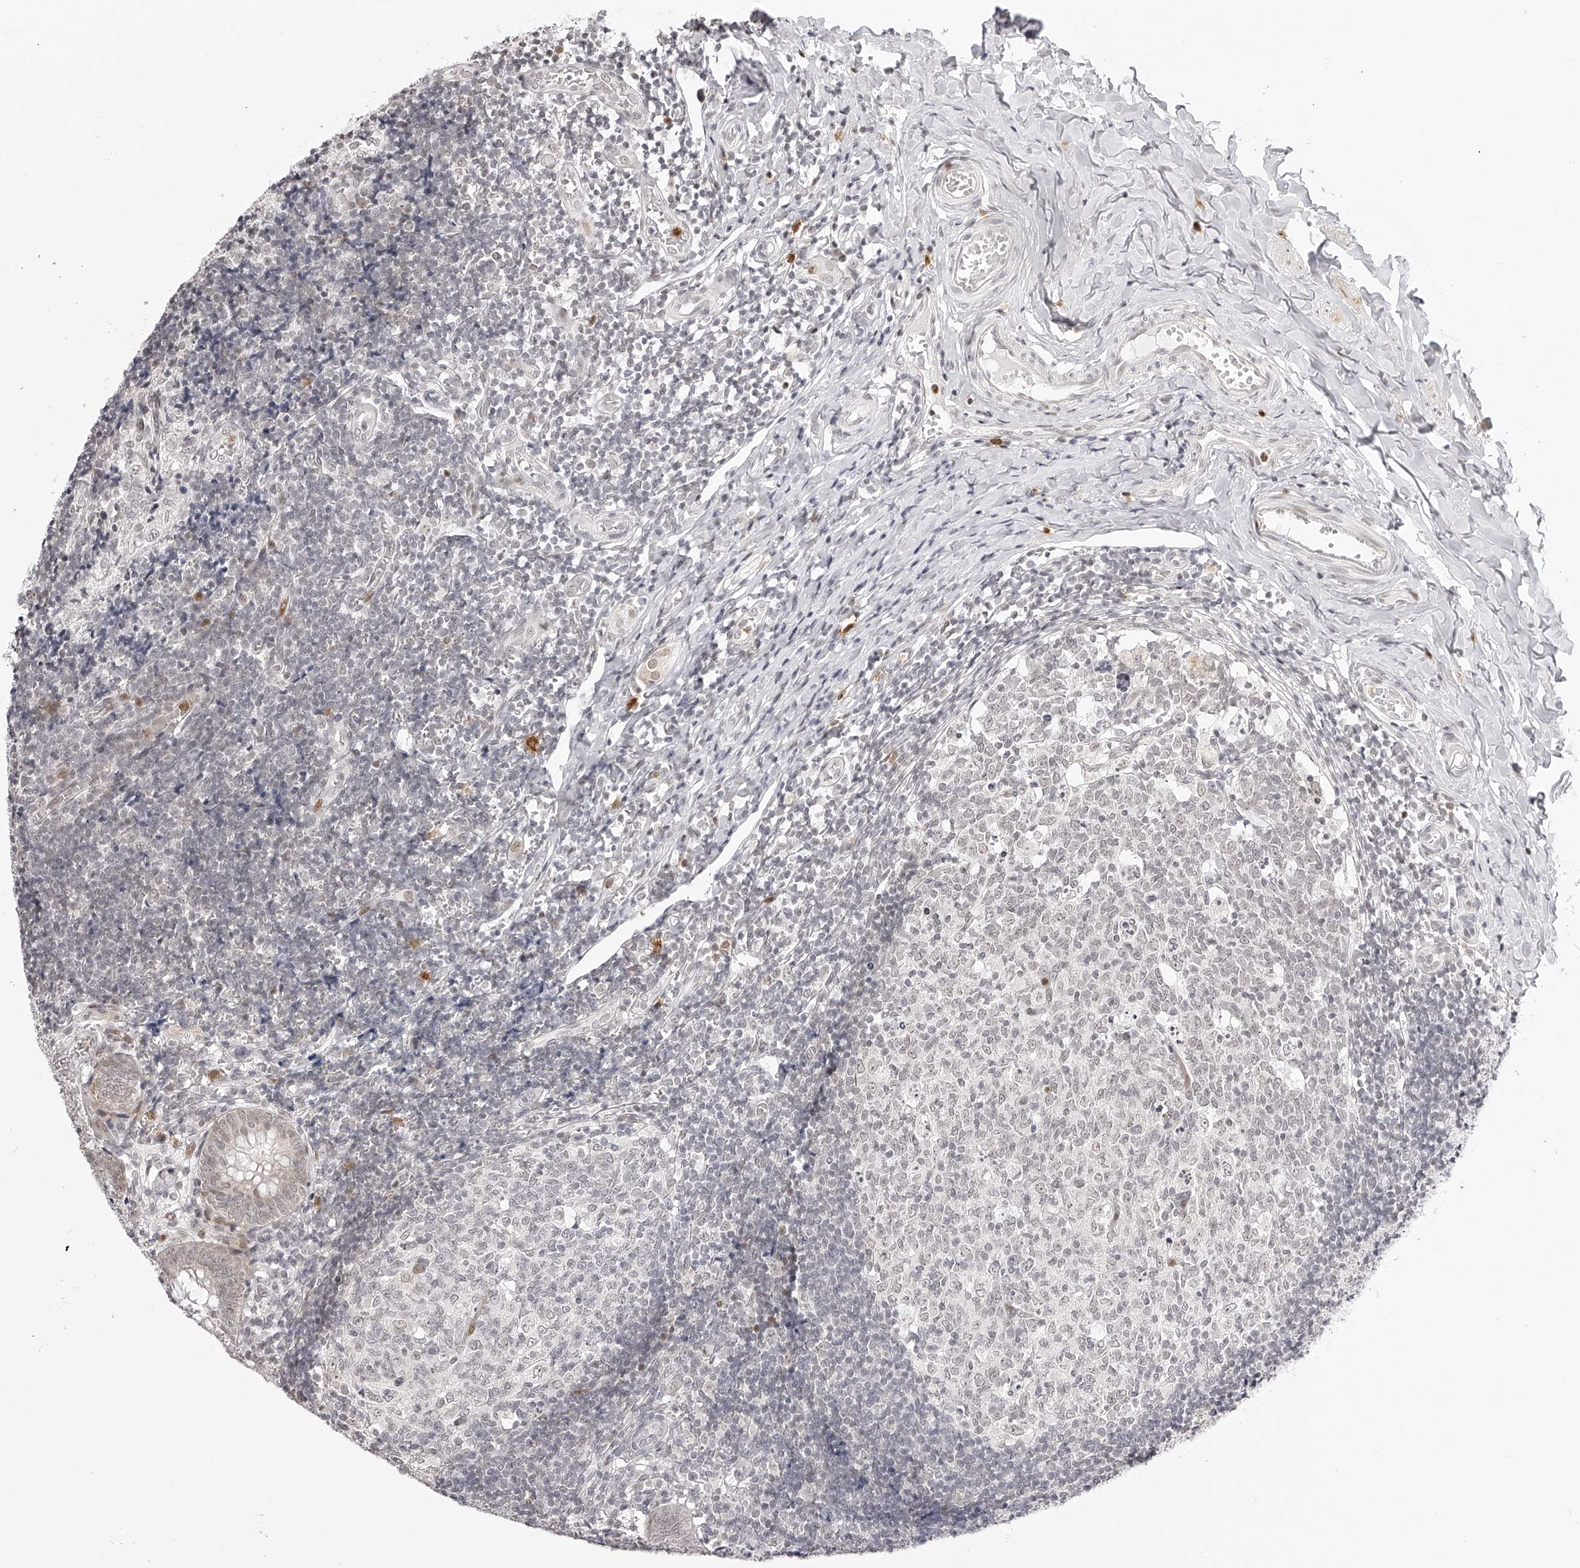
{"staining": {"intensity": "moderate", "quantity": "<25%", "location": "cytoplasmic/membranous,nuclear"}, "tissue": "appendix", "cell_type": "Glandular cells", "image_type": "normal", "snomed": [{"axis": "morphology", "description": "Normal tissue, NOS"}, {"axis": "topography", "description": "Appendix"}], "caption": "High-magnification brightfield microscopy of benign appendix stained with DAB (brown) and counterstained with hematoxylin (blue). glandular cells exhibit moderate cytoplasmic/membranous,nuclear expression is seen in about<25% of cells.", "gene": "PLEKHG1", "patient": {"sex": "male", "age": 8}}